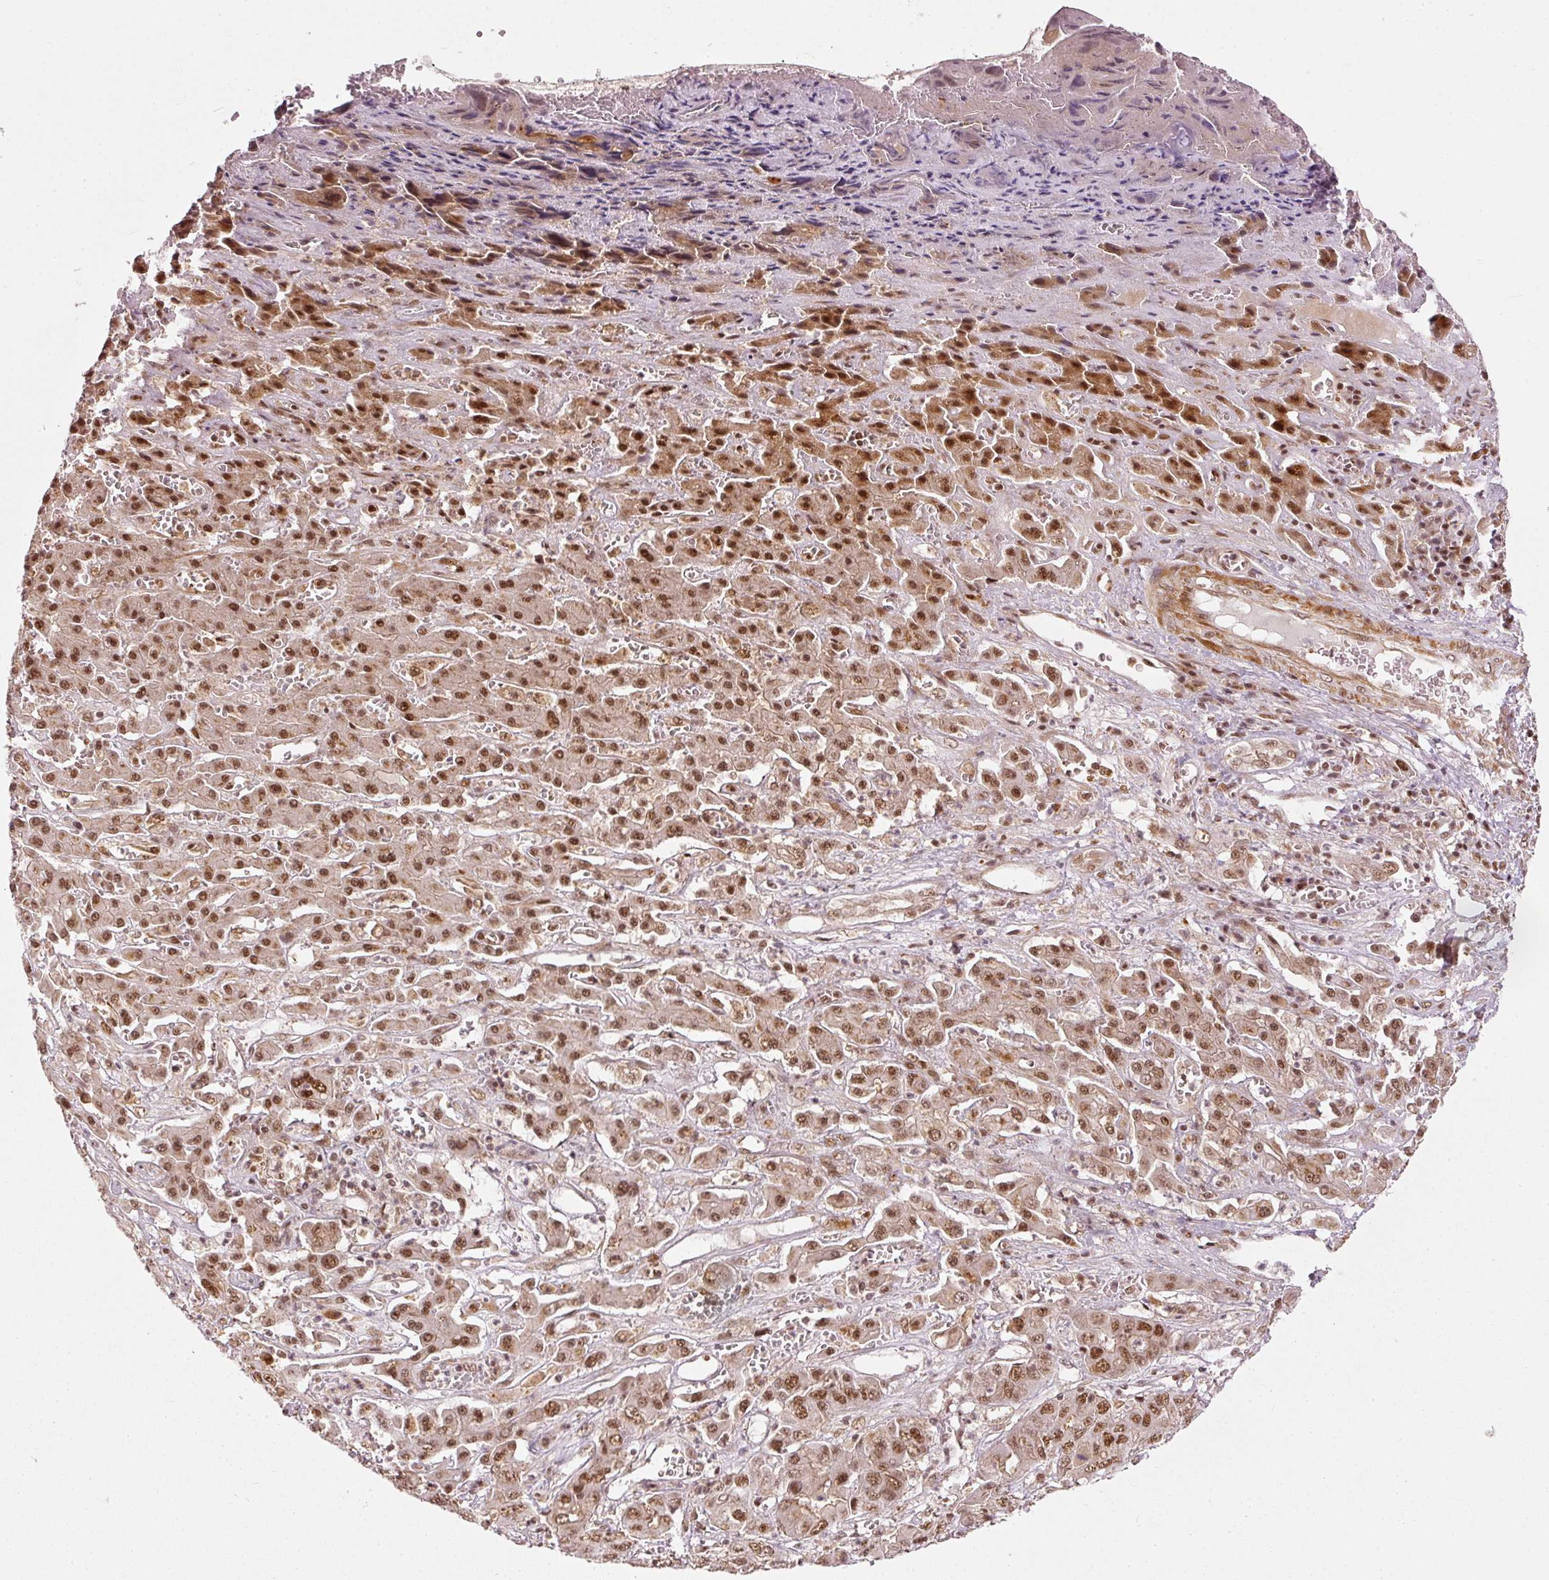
{"staining": {"intensity": "moderate", "quantity": ">75%", "location": "nuclear"}, "tissue": "liver cancer", "cell_type": "Tumor cells", "image_type": "cancer", "snomed": [{"axis": "morphology", "description": "Cholangiocarcinoma"}, {"axis": "topography", "description": "Liver"}], "caption": "Immunohistochemistry micrograph of neoplastic tissue: human liver cholangiocarcinoma stained using immunohistochemistry displays medium levels of moderate protein expression localized specifically in the nuclear of tumor cells, appearing as a nuclear brown color.", "gene": "THOC6", "patient": {"sex": "male", "age": 67}}